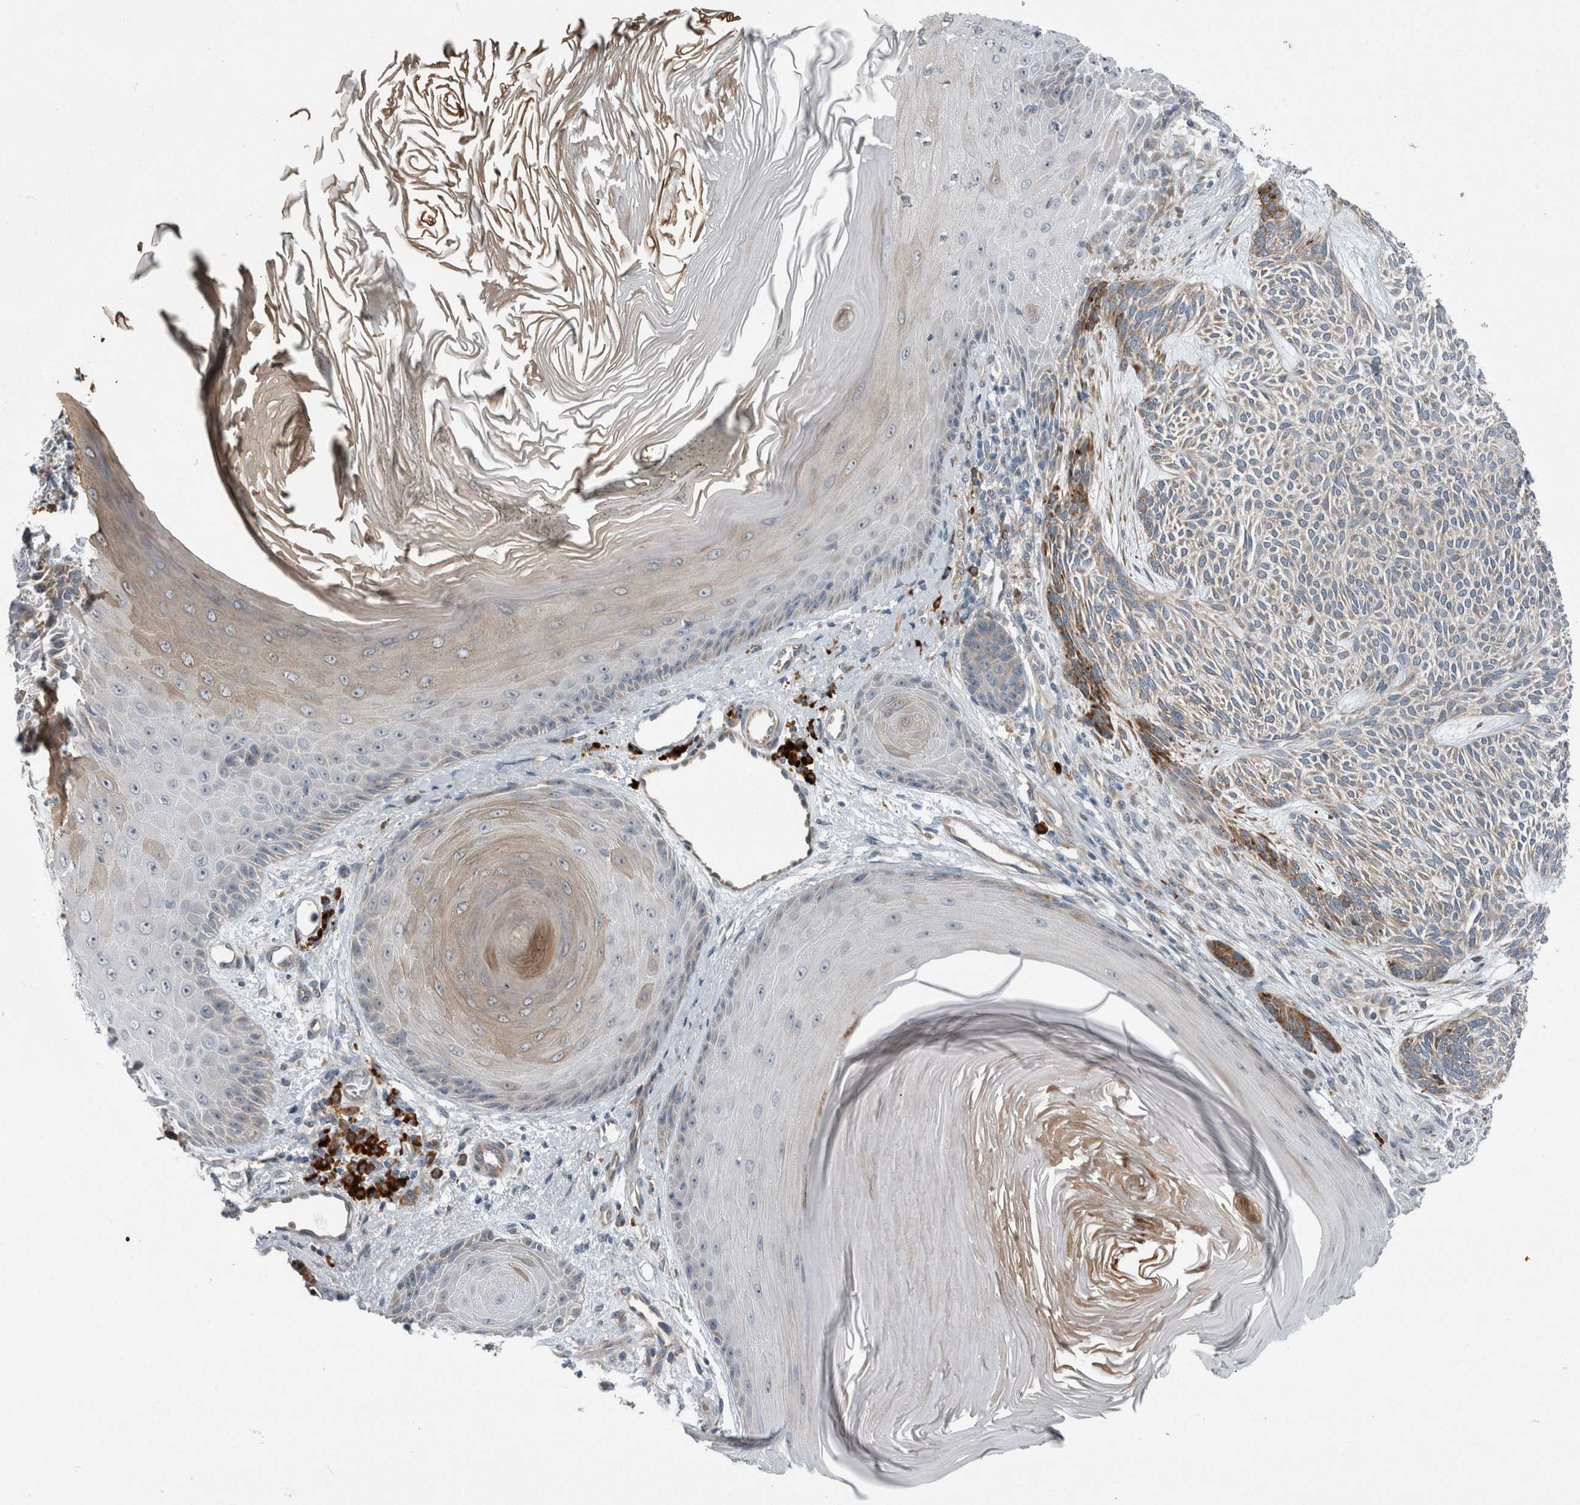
{"staining": {"intensity": "weak", "quantity": "<25%", "location": "cytoplasmic/membranous"}, "tissue": "skin cancer", "cell_type": "Tumor cells", "image_type": "cancer", "snomed": [{"axis": "morphology", "description": "Basal cell carcinoma"}, {"axis": "topography", "description": "Skin"}], "caption": "Immunohistochemistry image of neoplastic tissue: human skin cancer (basal cell carcinoma) stained with DAB (3,3'-diaminobenzidine) exhibits no significant protein staining in tumor cells.", "gene": "USP25", "patient": {"sex": "male", "age": 55}}